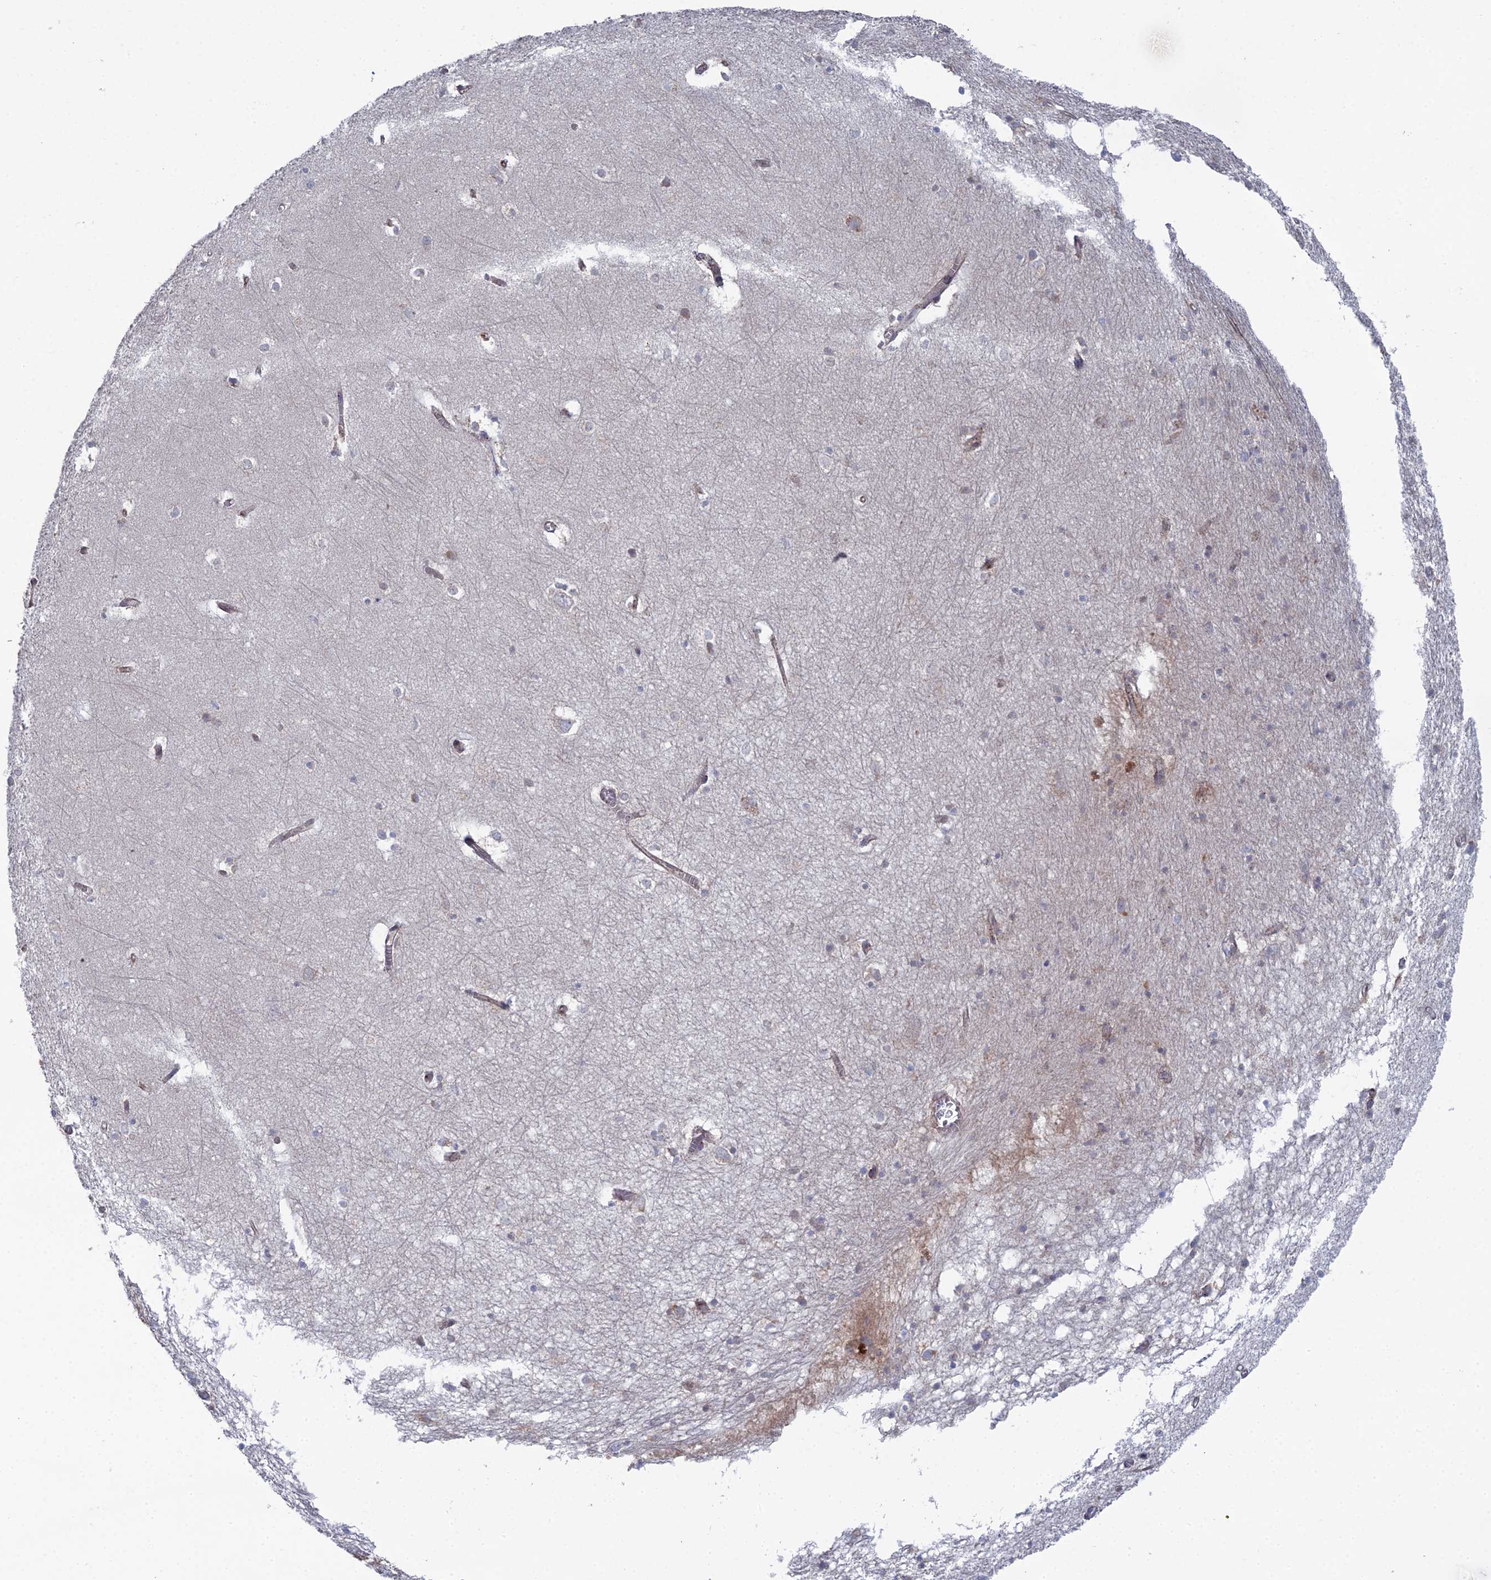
{"staining": {"intensity": "weak", "quantity": "<25%", "location": "cytoplasmic/membranous"}, "tissue": "hippocampus", "cell_type": "Glial cells", "image_type": "normal", "snomed": [{"axis": "morphology", "description": "Normal tissue, NOS"}, {"axis": "topography", "description": "Hippocampus"}], "caption": "Immunohistochemistry (IHC) of benign human hippocampus exhibits no staining in glial cells. The staining was performed using DAB to visualize the protein expression in brown, while the nuclei were stained in blue with hematoxylin (Magnification: 20x).", "gene": "TRAPPC6A", "patient": {"sex": "female", "age": 64}}